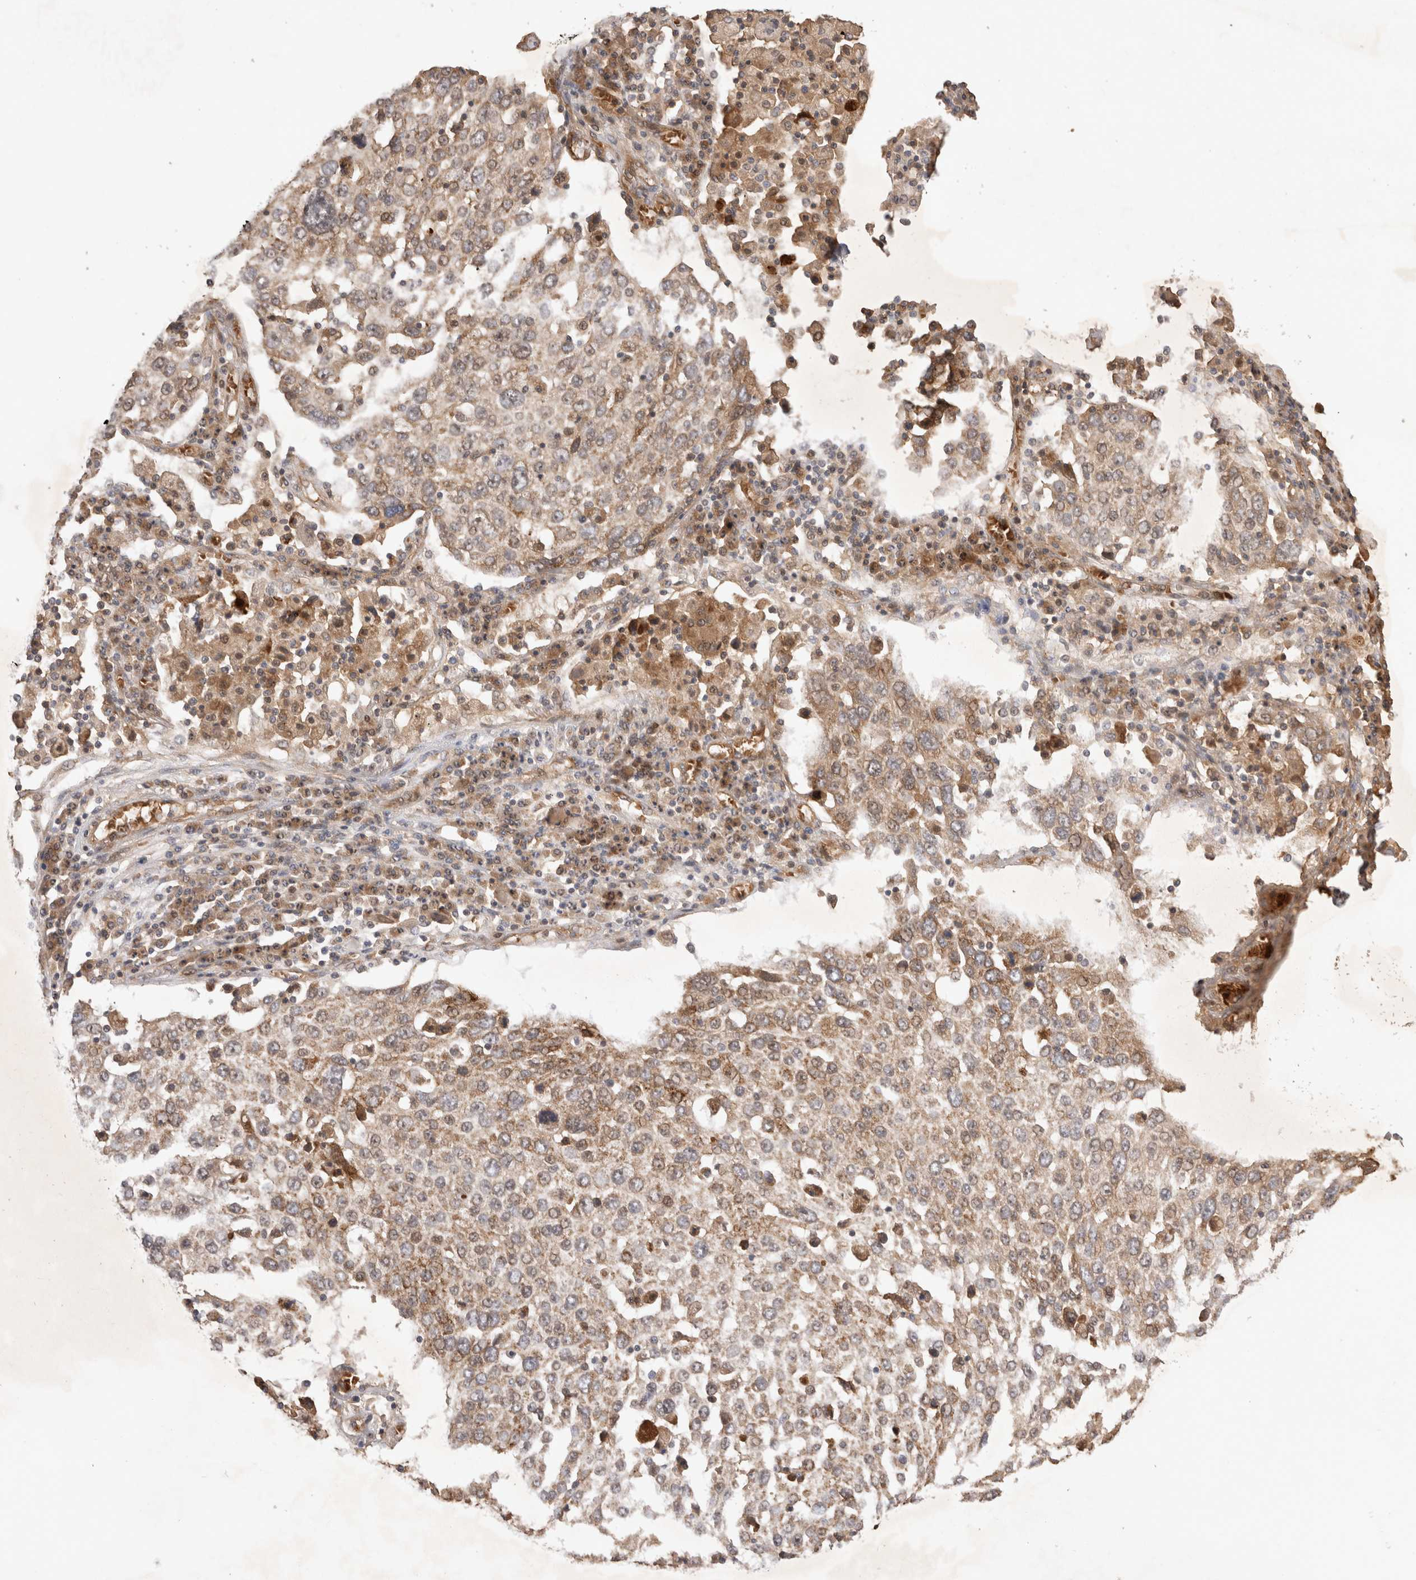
{"staining": {"intensity": "moderate", "quantity": ">75%", "location": "cytoplasmic/membranous"}, "tissue": "lung cancer", "cell_type": "Tumor cells", "image_type": "cancer", "snomed": [{"axis": "morphology", "description": "Squamous cell carcinoma, NOS"}, {"axis": "topography", "description": "Lung"}], "caption": "This histopathology image demonstrates lung cancer stained with immunohistochemistry (IHC) to label a protein in brown. The cytoplasmic/membranous of tumor cells show moderate positivity for the protein. Nuclei are counter-stained blue.", "gene": "FAM221A", "patient": {"sex": "male", "age": 65}}